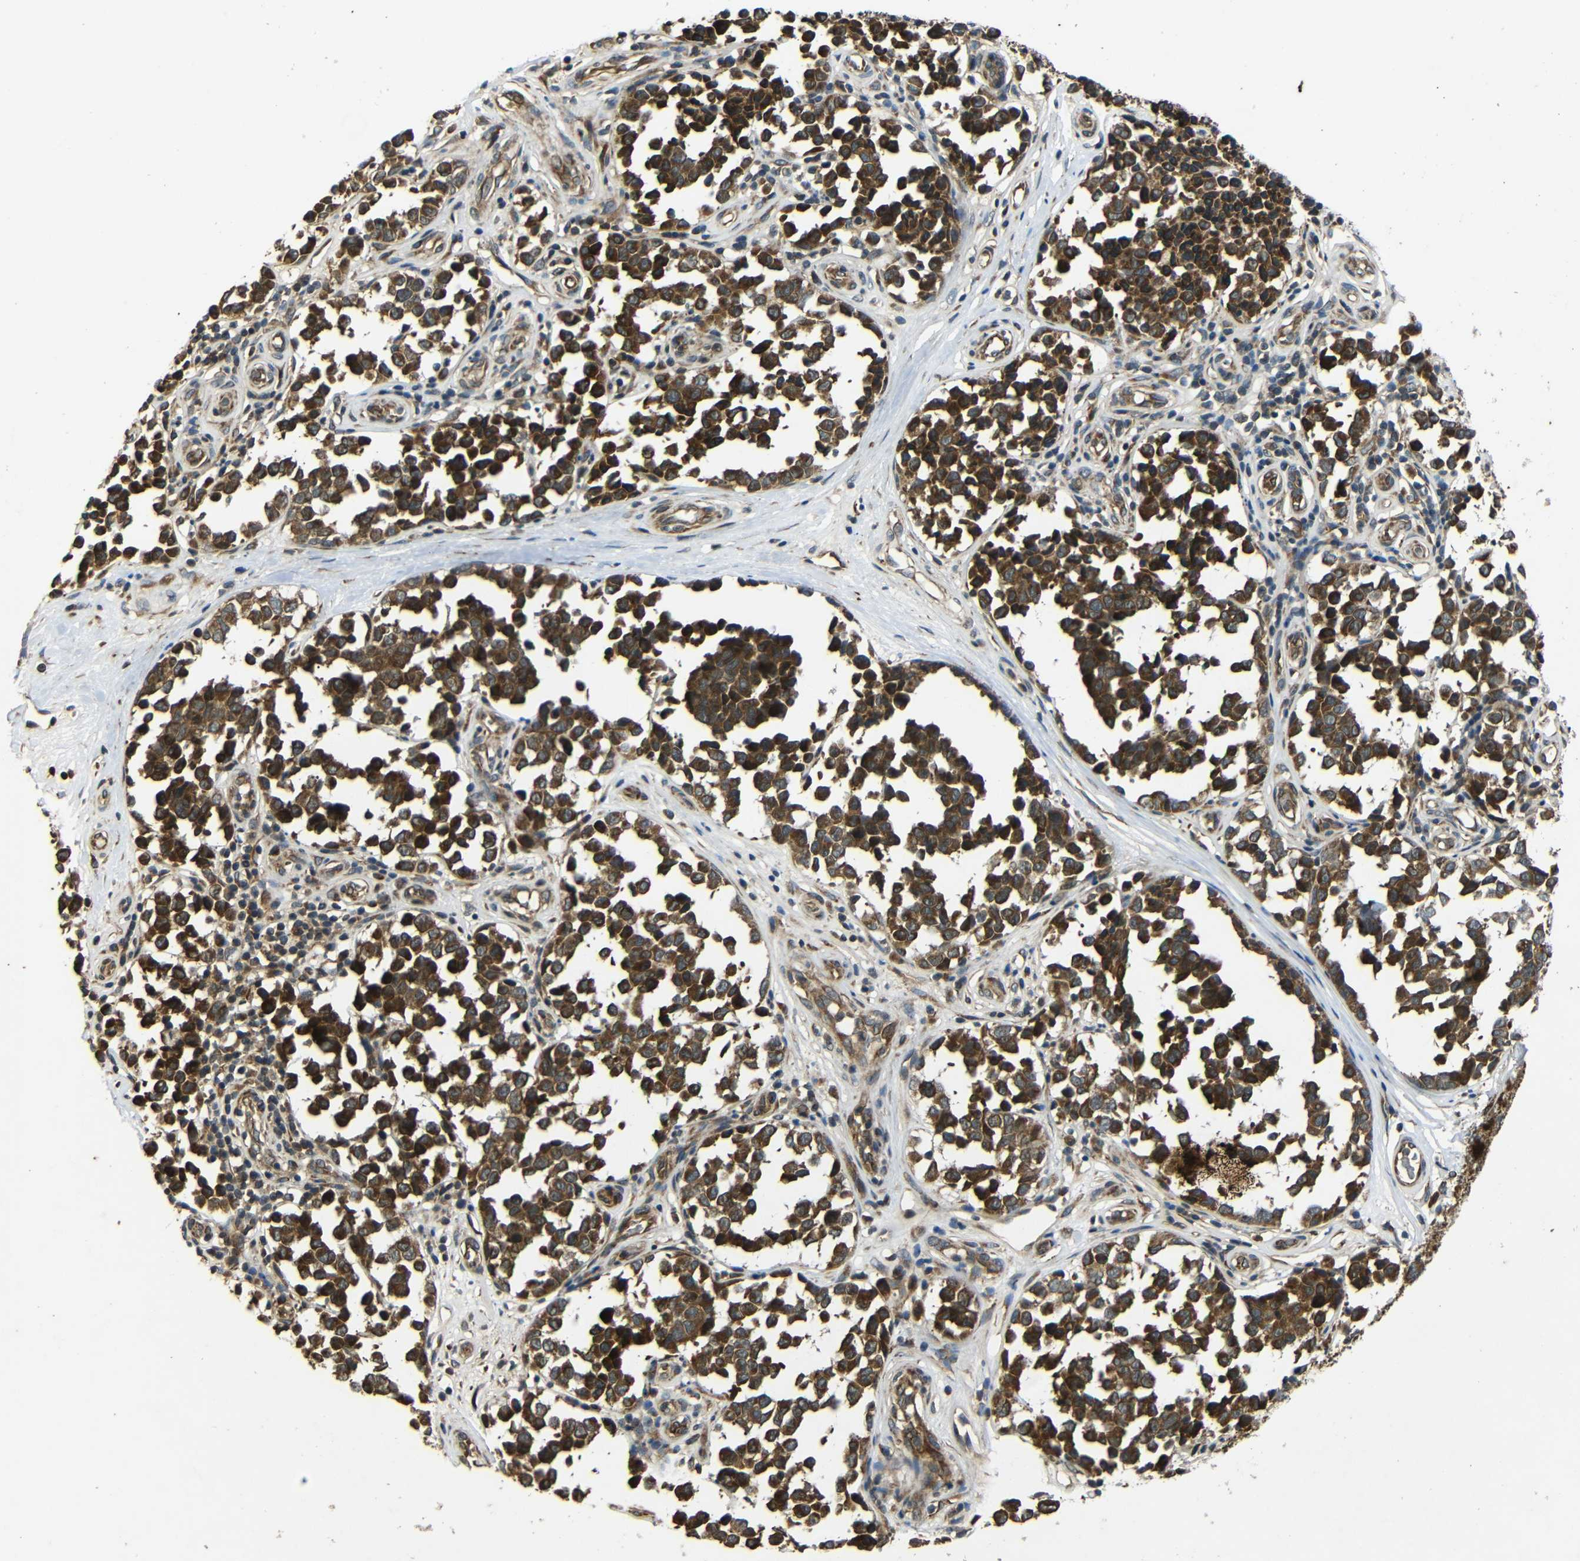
{"staining": {"intensity": "strong", "quantity": ">75%", "location": "cytoplasmic/membranous"}, "tissue": "melanoma", "cell_type": "Tumor cells", "image_type": "cancer", "snomed": [{"axis": "morphology", "description": "Malignant melanoma, NOS"}, {"axis": "topography", "description": "Skin"}], "caption": "A photomicrograph showing strong cytoplasmic/membranous positivity in approximately >75% of tumor cells in melanoma, as visualized by brown immunohistochemical staining.", "gene": "TRPC1", "patient": {"sex": "female", "age": 64}}